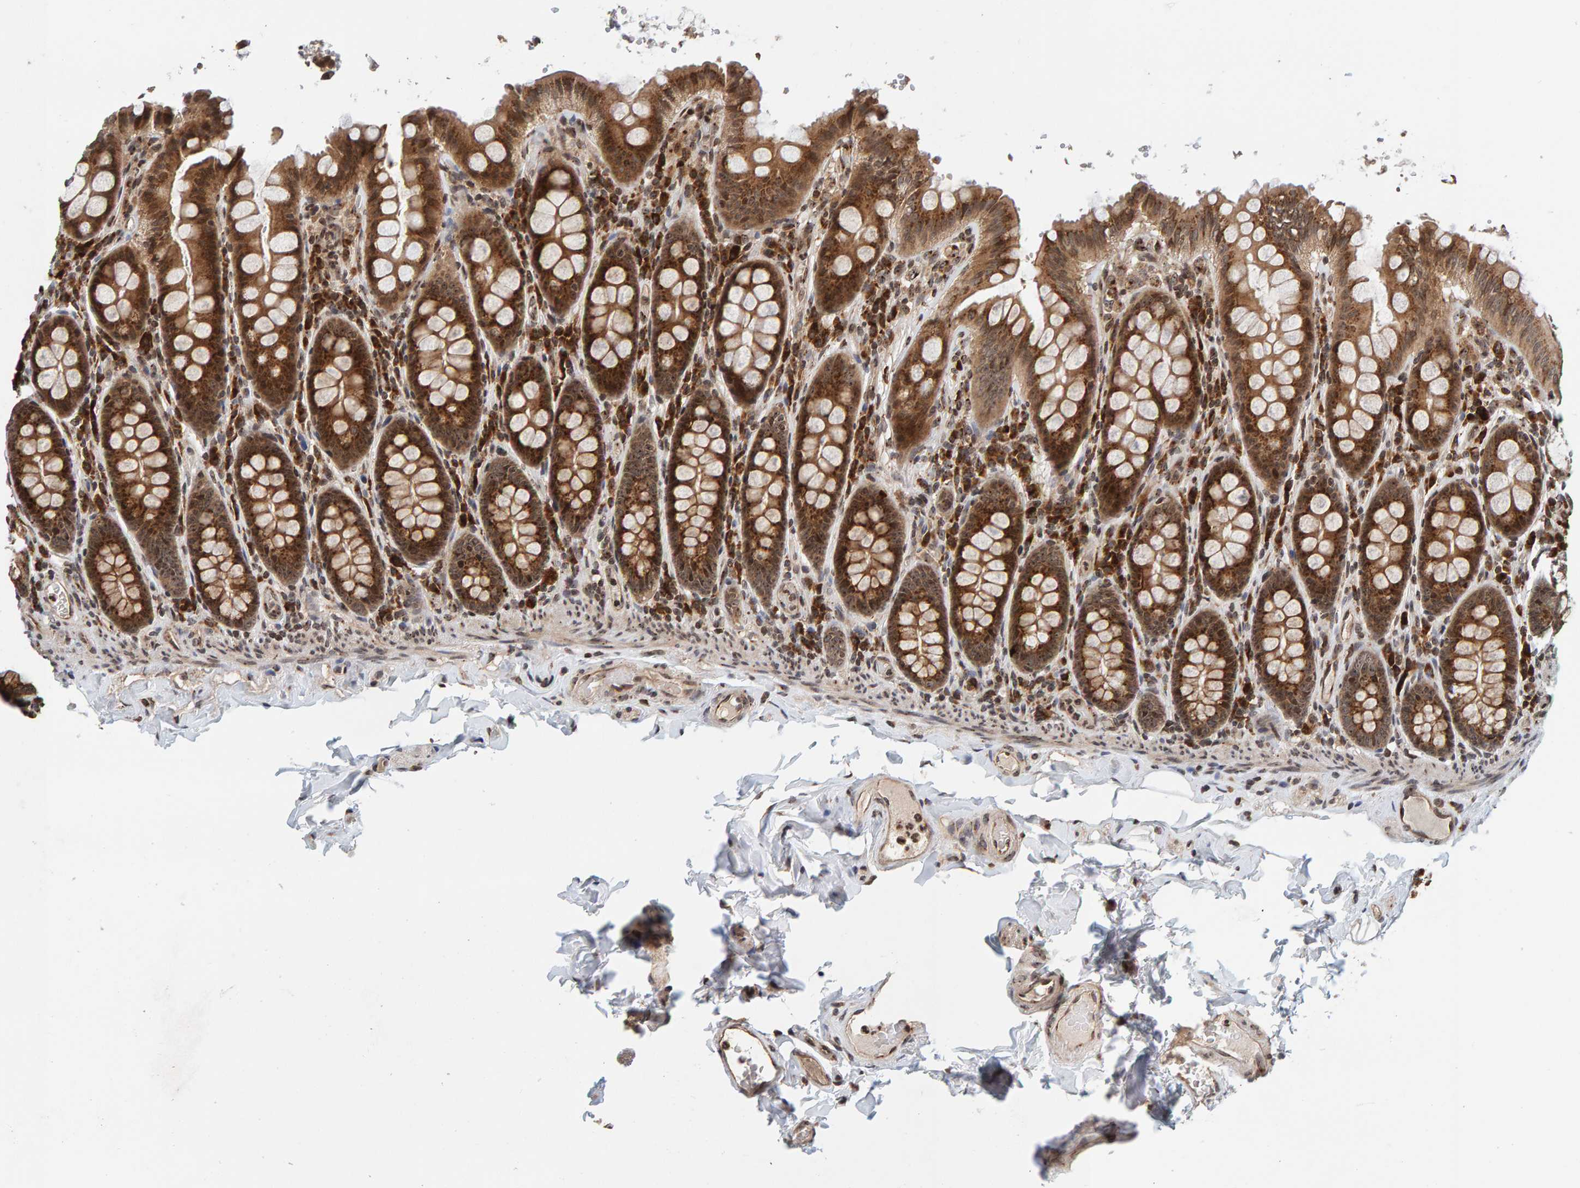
{"staining": {"intensity": "moderate", "quantity": ">75%", "location": "cytoplasmic/membranous,nuclear"}, "tissue": "colon", "cell_type": "Endothelial cells", "image_type": "normal", "snomed": [{"axis": "morphology", "description": "Normal tissue, NOS"}, {"axis": "topography", "description": "Colon"}, {"axis": "topography", "description": "Peripheral nerve tissue"}], "caption": "Colon stained with a protein marker exhibits moderate staining in endothelial cells.", "gene": "CCDC182", "patient": {"sex": "female", "age": 61}}